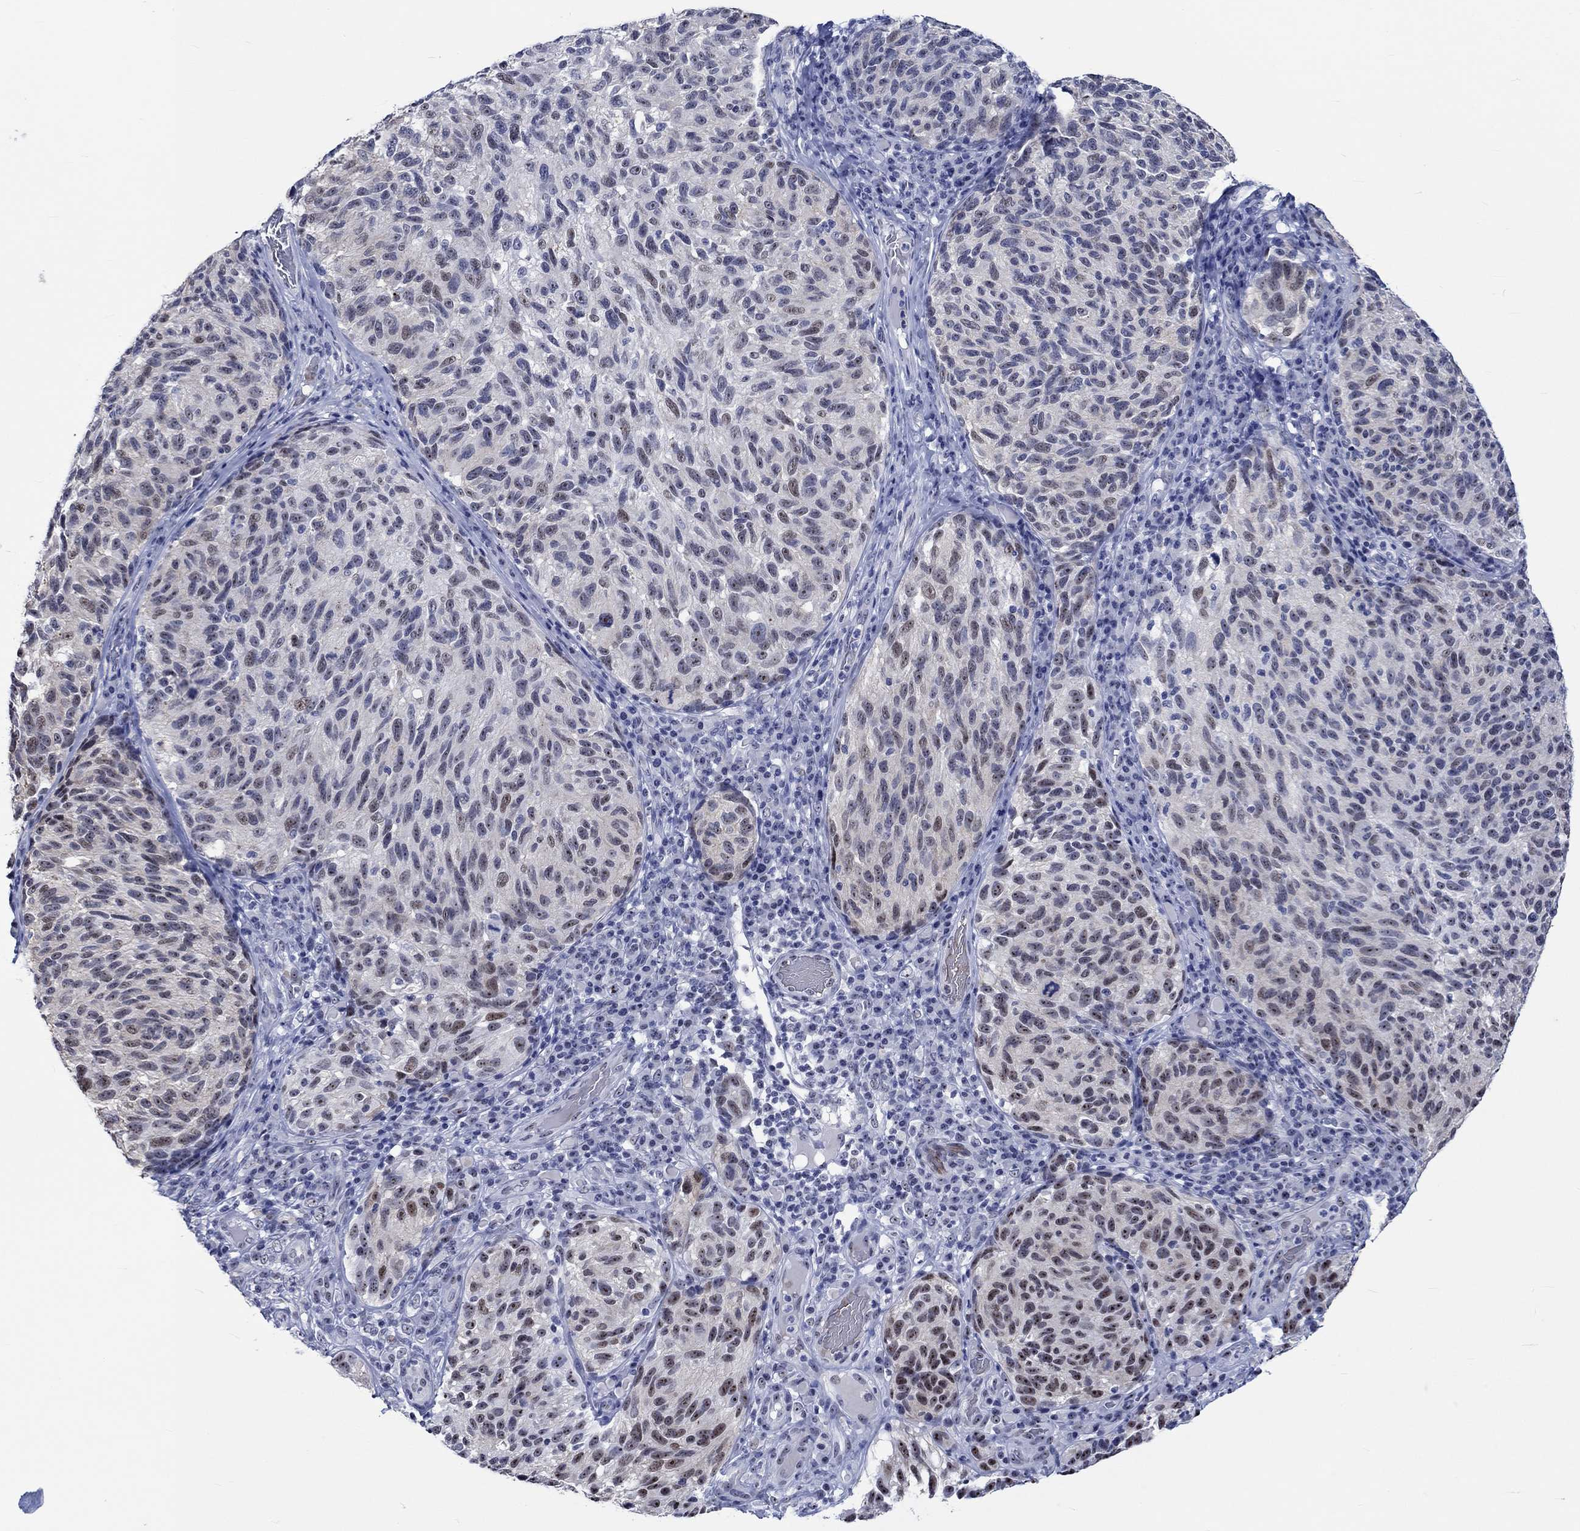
{"staining": {"intensity": "strong", "quantity": "<25%", "location": "nuclear"}, "tissue": "melanoma", "cell_type": "Tumor cells", "image_type": "cancer", "snomed": [{"axis": "morphology", "description": "Malignant melanoma, NOS"}, {"axis": "topography", "description": "Skin"}], "caption": "Protein staining demonstrates strong nuclear expression in about <25% of tumor cells in malignant melanoma. The protein of interest is shown in brown color, while the nuclei are stained blue.", "gene": "ZNF446", "patient": {"sex": "female", "age": 73}}